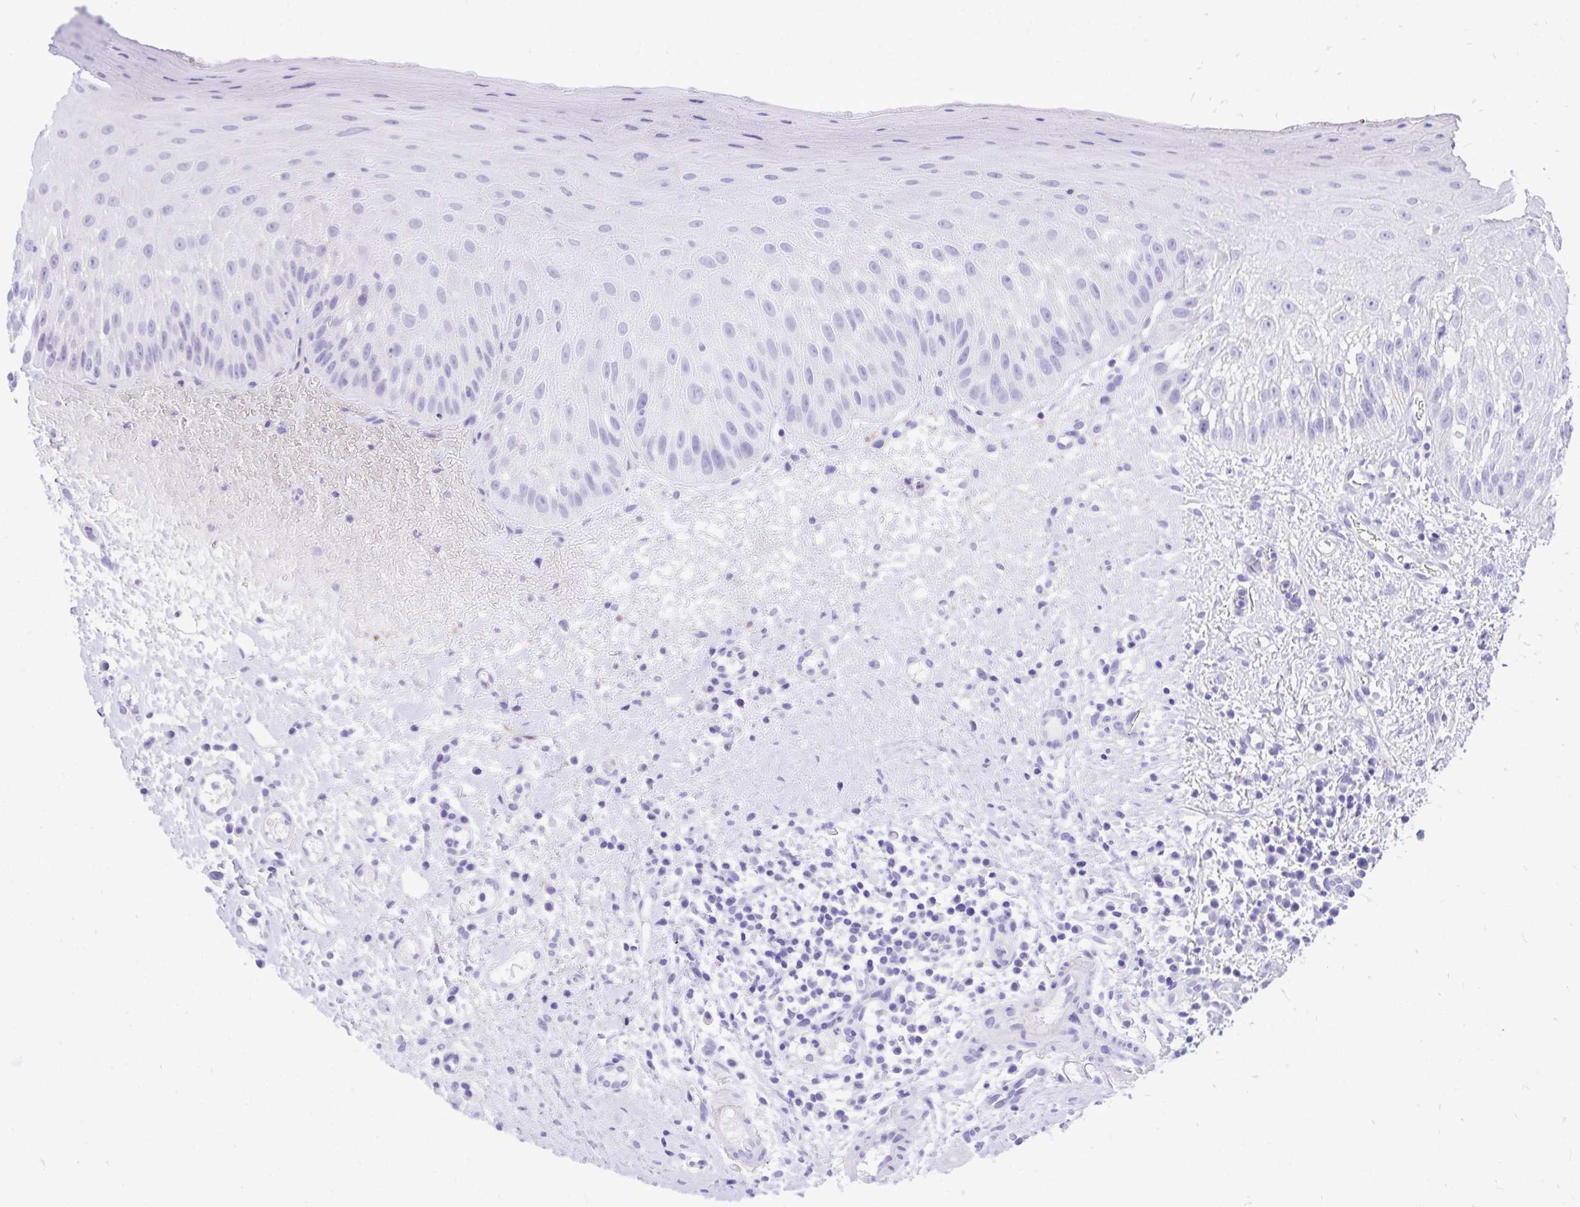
{"staining": {"intensity": "negative", "quantity": "none", "location": "none"}, "tissue": "oral mucosa", "cell_type": "Squamous epithelial cells", "image_type": "normal", "snomed": [{"axis": "morphology", "description": "Normal tissue, NOS"}, {"axis": "topography", "description": "Oral tissue"}, {"axis": "topography", "description": "Tounge, NOS"}], "caption": "Immunohistochemistry of normal oral mucosa demonstrates no staining in squamous epithelial cells.", "gene": "MON1A", "patient": {"sex": "male", "age": 83}}